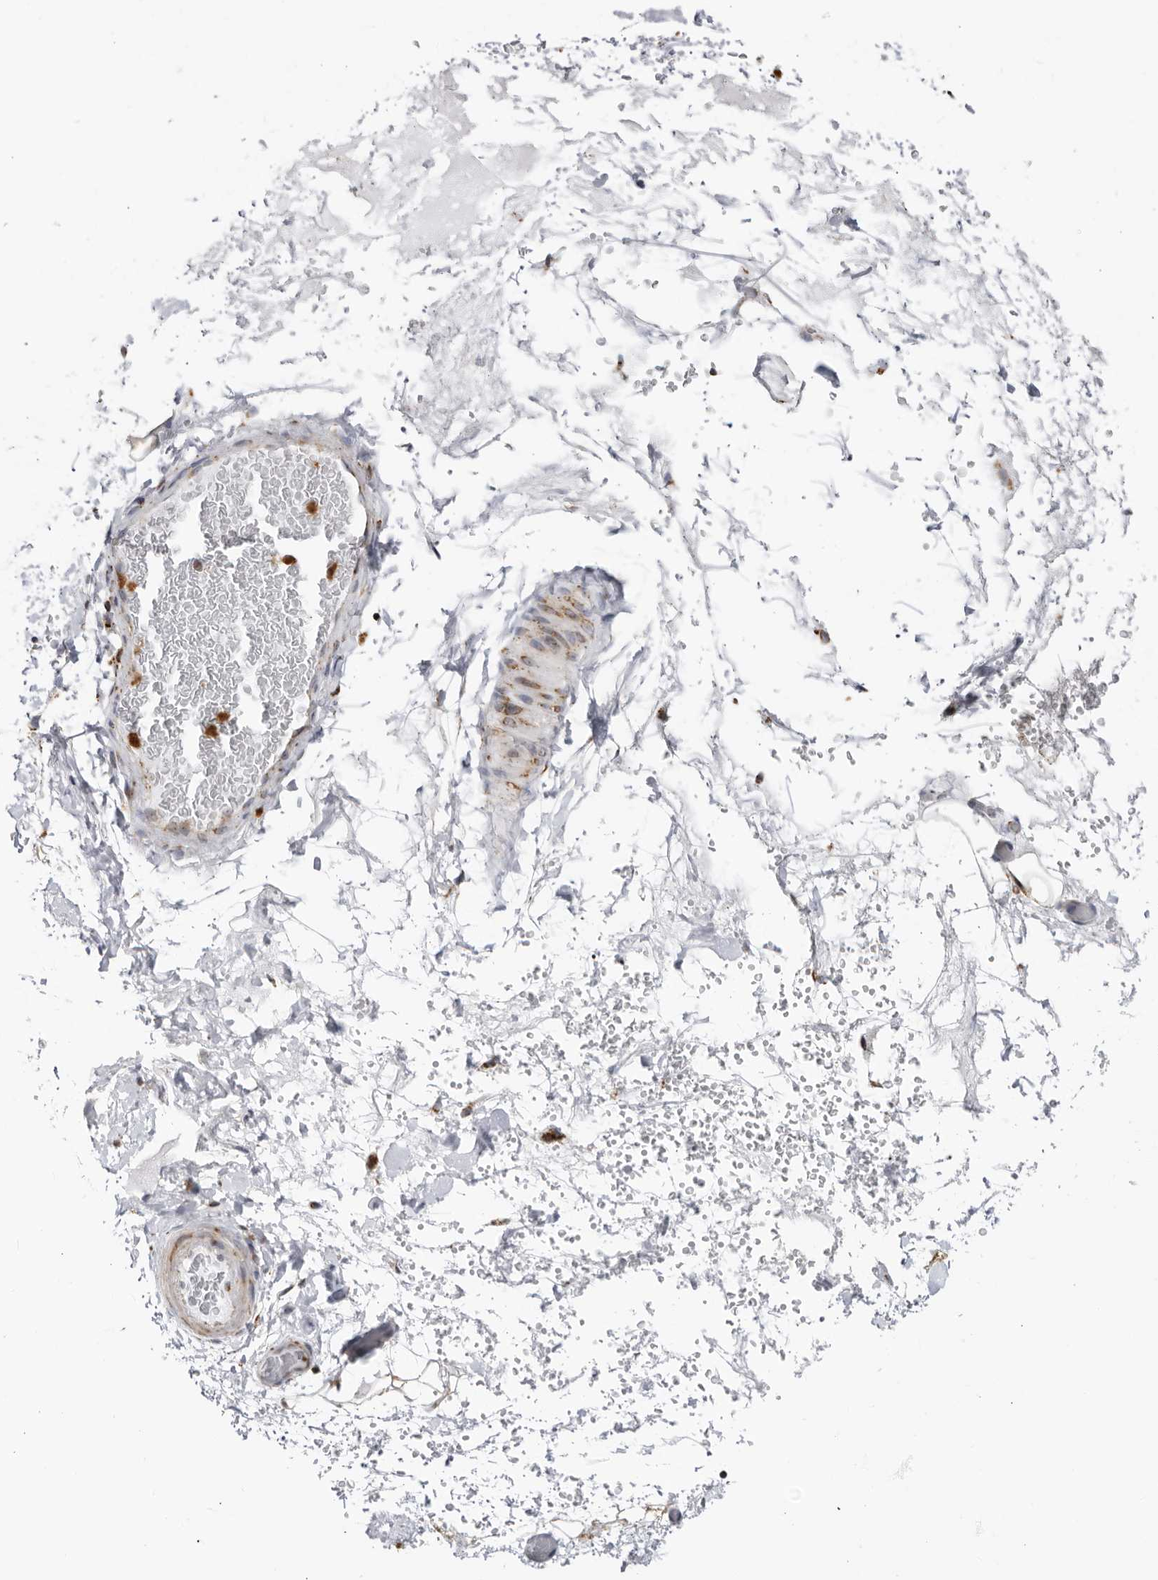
{"staining": {"intensity": "moderate", "quantity": "25%-75%", "location": "cytoplasmic/membranous"}, "tissue": "adipose tissue", "cell_type": "Adipocytes", "image_type": "normal", "snomed": [{"axis": "morphology", "description": "Normal tissue, NOS"}, {"axis": "morphology", "description": "Adenocarcinoma, NOS"}, {"axis": "topography", "description": "Esophagus"}], "caption": "IHC histopathology image of benign adipose tissue: human adipose tissue stained using IHC exhibits medium levels of moderate protein expression localized specifically in the cytoplasmic/membranous of adipocytes, appearing as a cytoplasmic/membranous brown color.", "gene": "RBM34", "patient": {"sex": "male", "age": 62}}